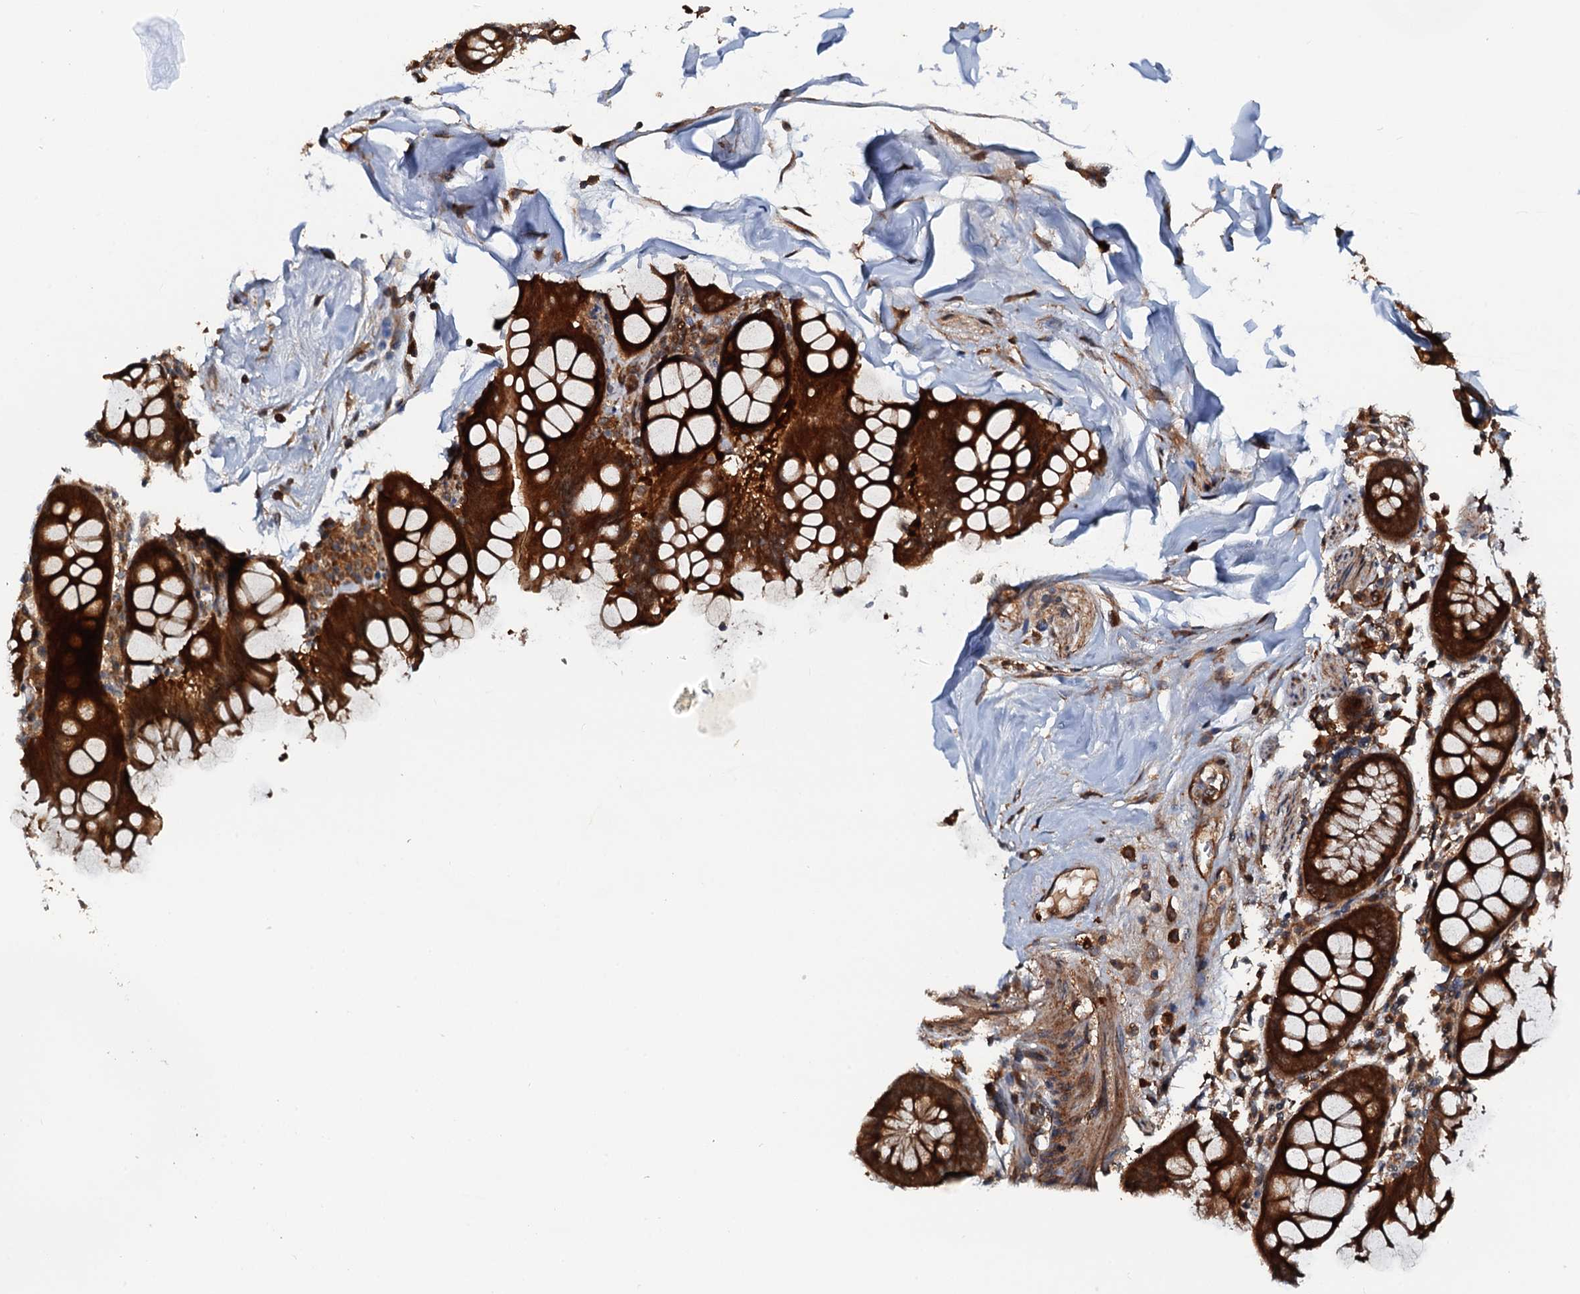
{"staining": {"intensity": "moderate", "quantity": ">75%", "location": "cytoplasmic/membranous"}, "tissue": "colon", "cell_type": "Endothelial cells", "image_type": "normal", "snomed": [{"axis": "morphology", "description": "Normal tissue, NOS"}, {"axis": "topography", "description": "Colon"}], "caption": "Approximately >75% of endothelial cells in unremarkable human colon demonstrate moderate cytoplasmic/membranous protein staining as visualized by brown immunohistochemical staining.", "gene": "AAGAB", "patient": {"sex": "female", "age": 79}}